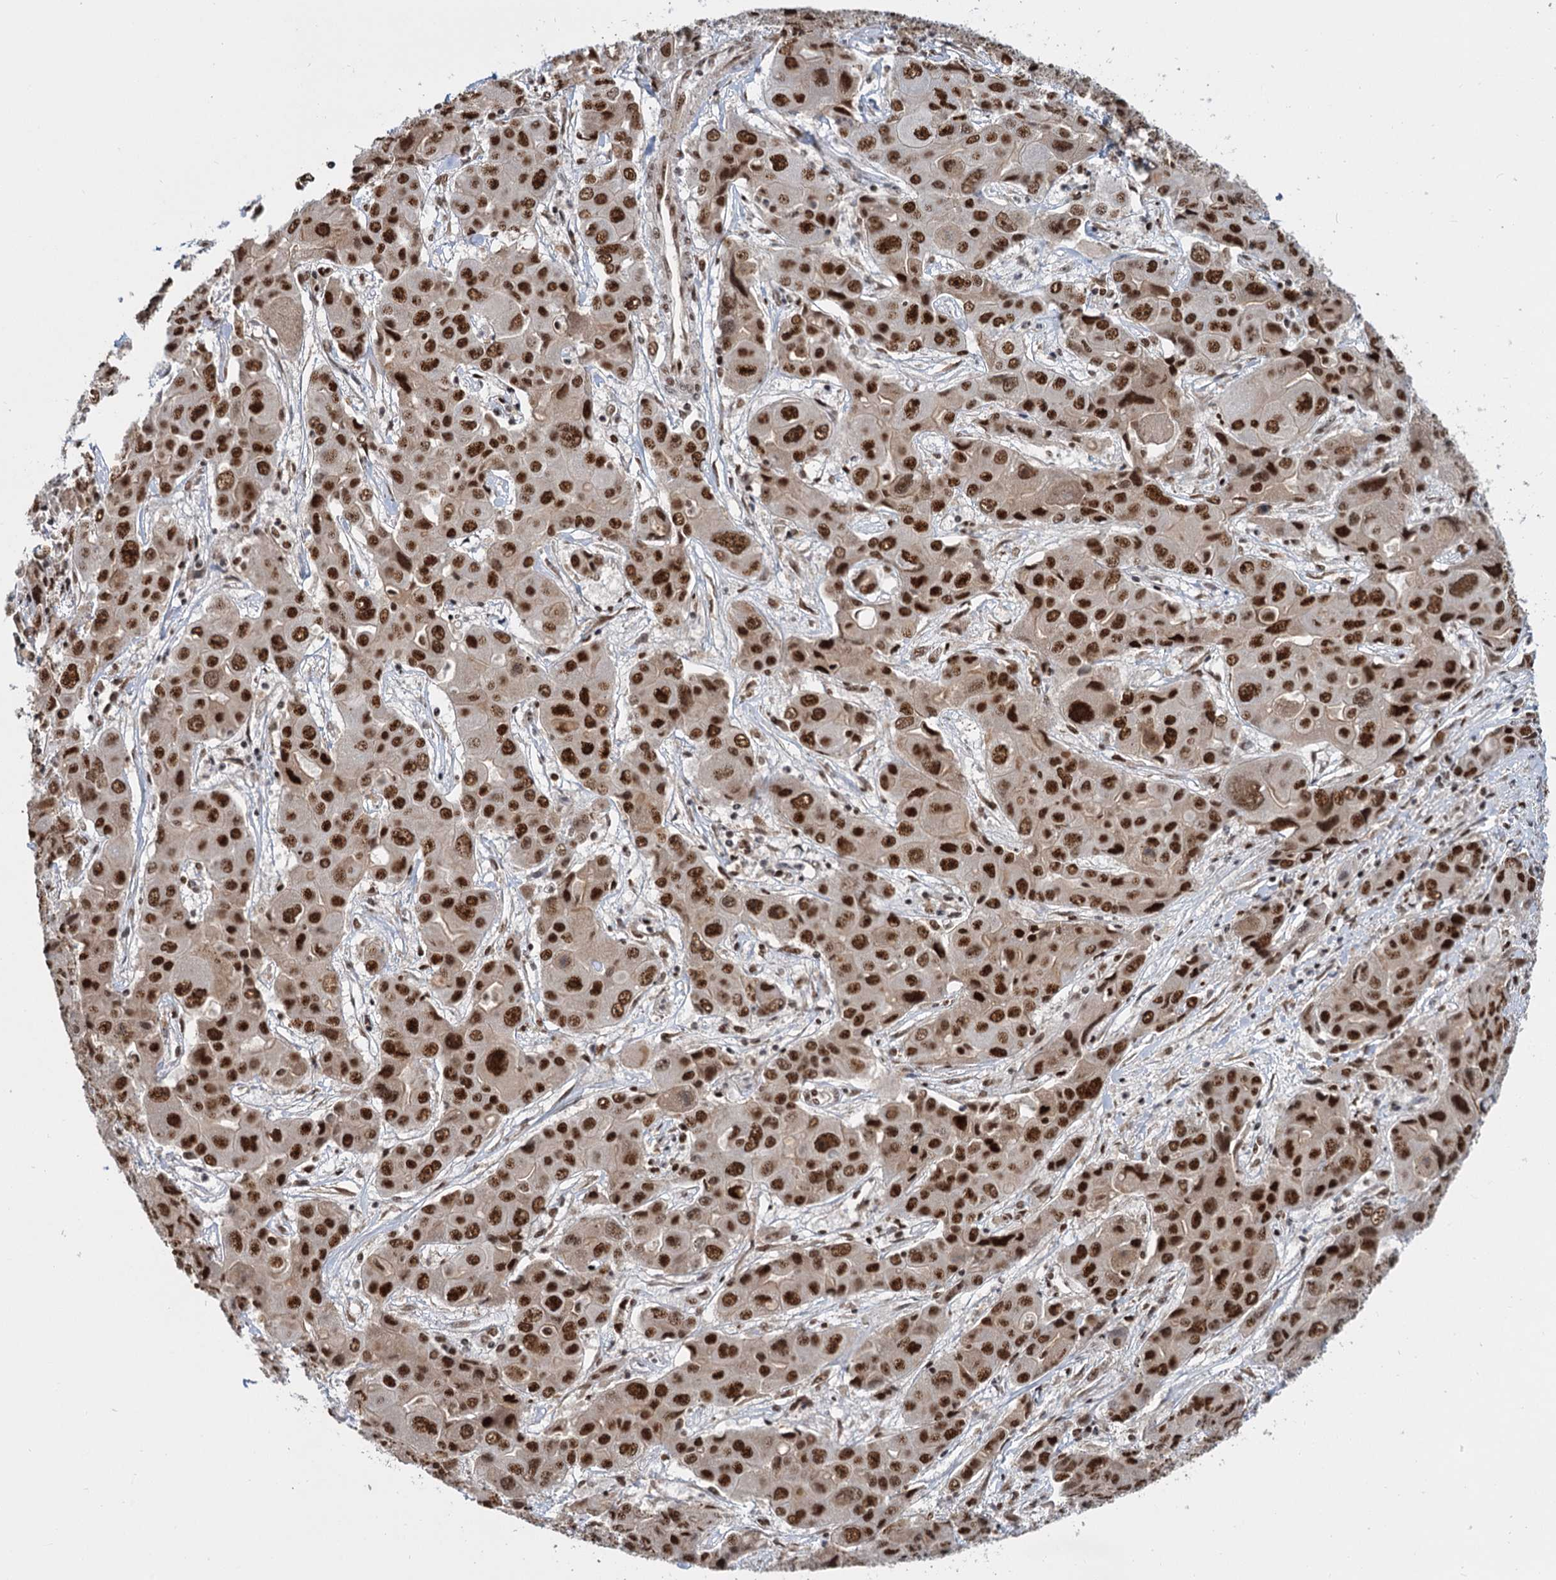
{"staining": {"intensity": "strong", "quantity": ">75%", "location": "nuclear"}, "tissue": "liver cancer", "cell_type": "Tumor cells", "image_type": "cancer", "snomed": [{"axis": "morphology", "description": "Cholangiocarcinoma"}, {"axis": "topography", "description": "Liver"}], "caption": "This histopathology image displays immunohistochemistry (IHC) staining of human liver cancer, with high strong nuclear expression in about >75% of tumor cells.", "gene": "WBP4", "patient": {"sex": "male", "age": 67}}